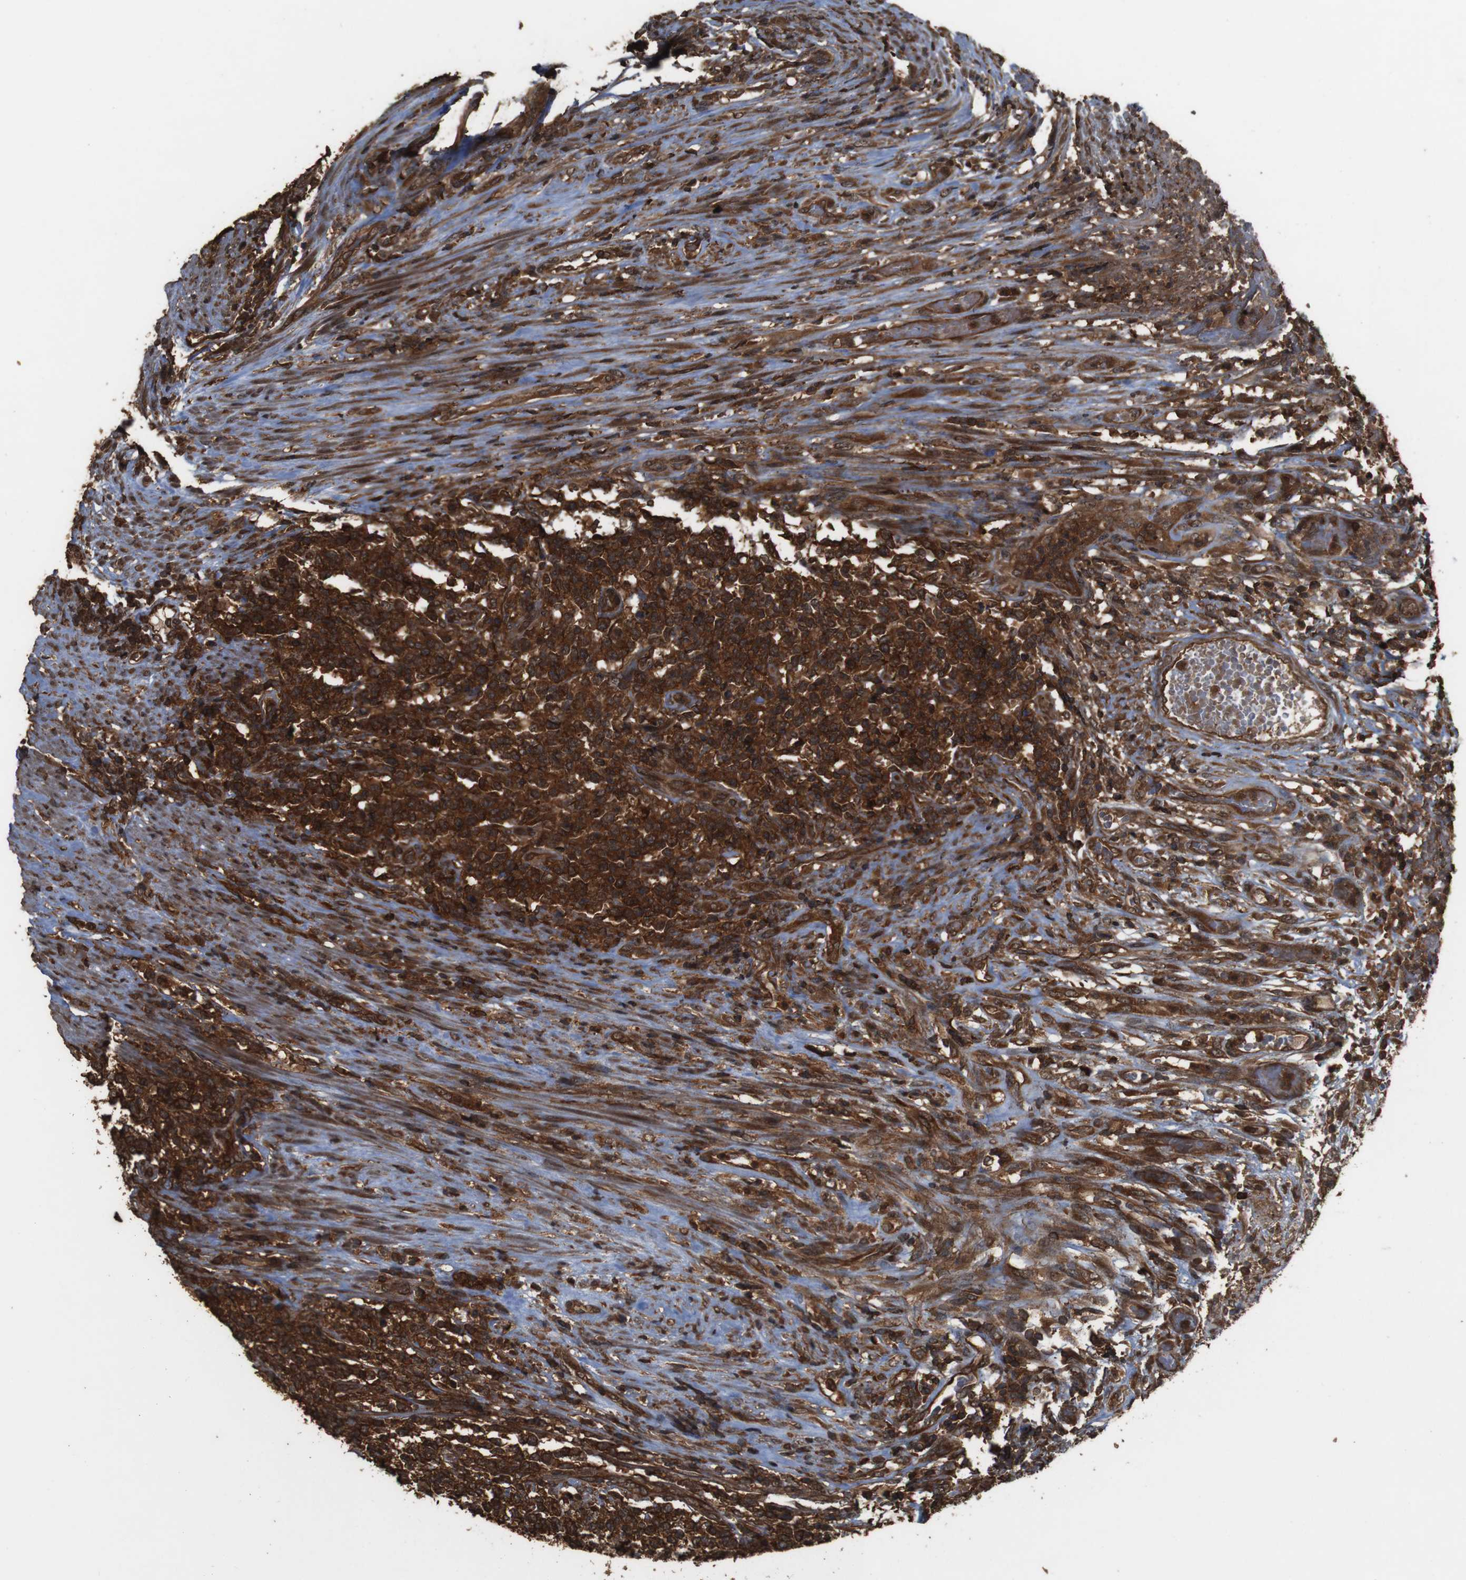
{"staining": {"intensity": "strong", "quantity": ">75%", "location": "cytoplasmic/membranous"}, "tissue": "lymphoma", "cell_type": "Tumor cells", "image_type": "cancer", "snomed": [{"axis": "morphology", "description": "Malignant lymphoma, non-Hodgkin's type, High grade"}, {"axis": "topography", "description": "Soft tissue"}], "caption": "Immunohistochemistry (IHC) image of human lymphoma stained for a protein (brown), which reveals high levels of strong cytoplasmic/membranous expression in about >75% of tumor cells.", "gene": "BAG4", "patient": {"sex": "male", "age": 18}}